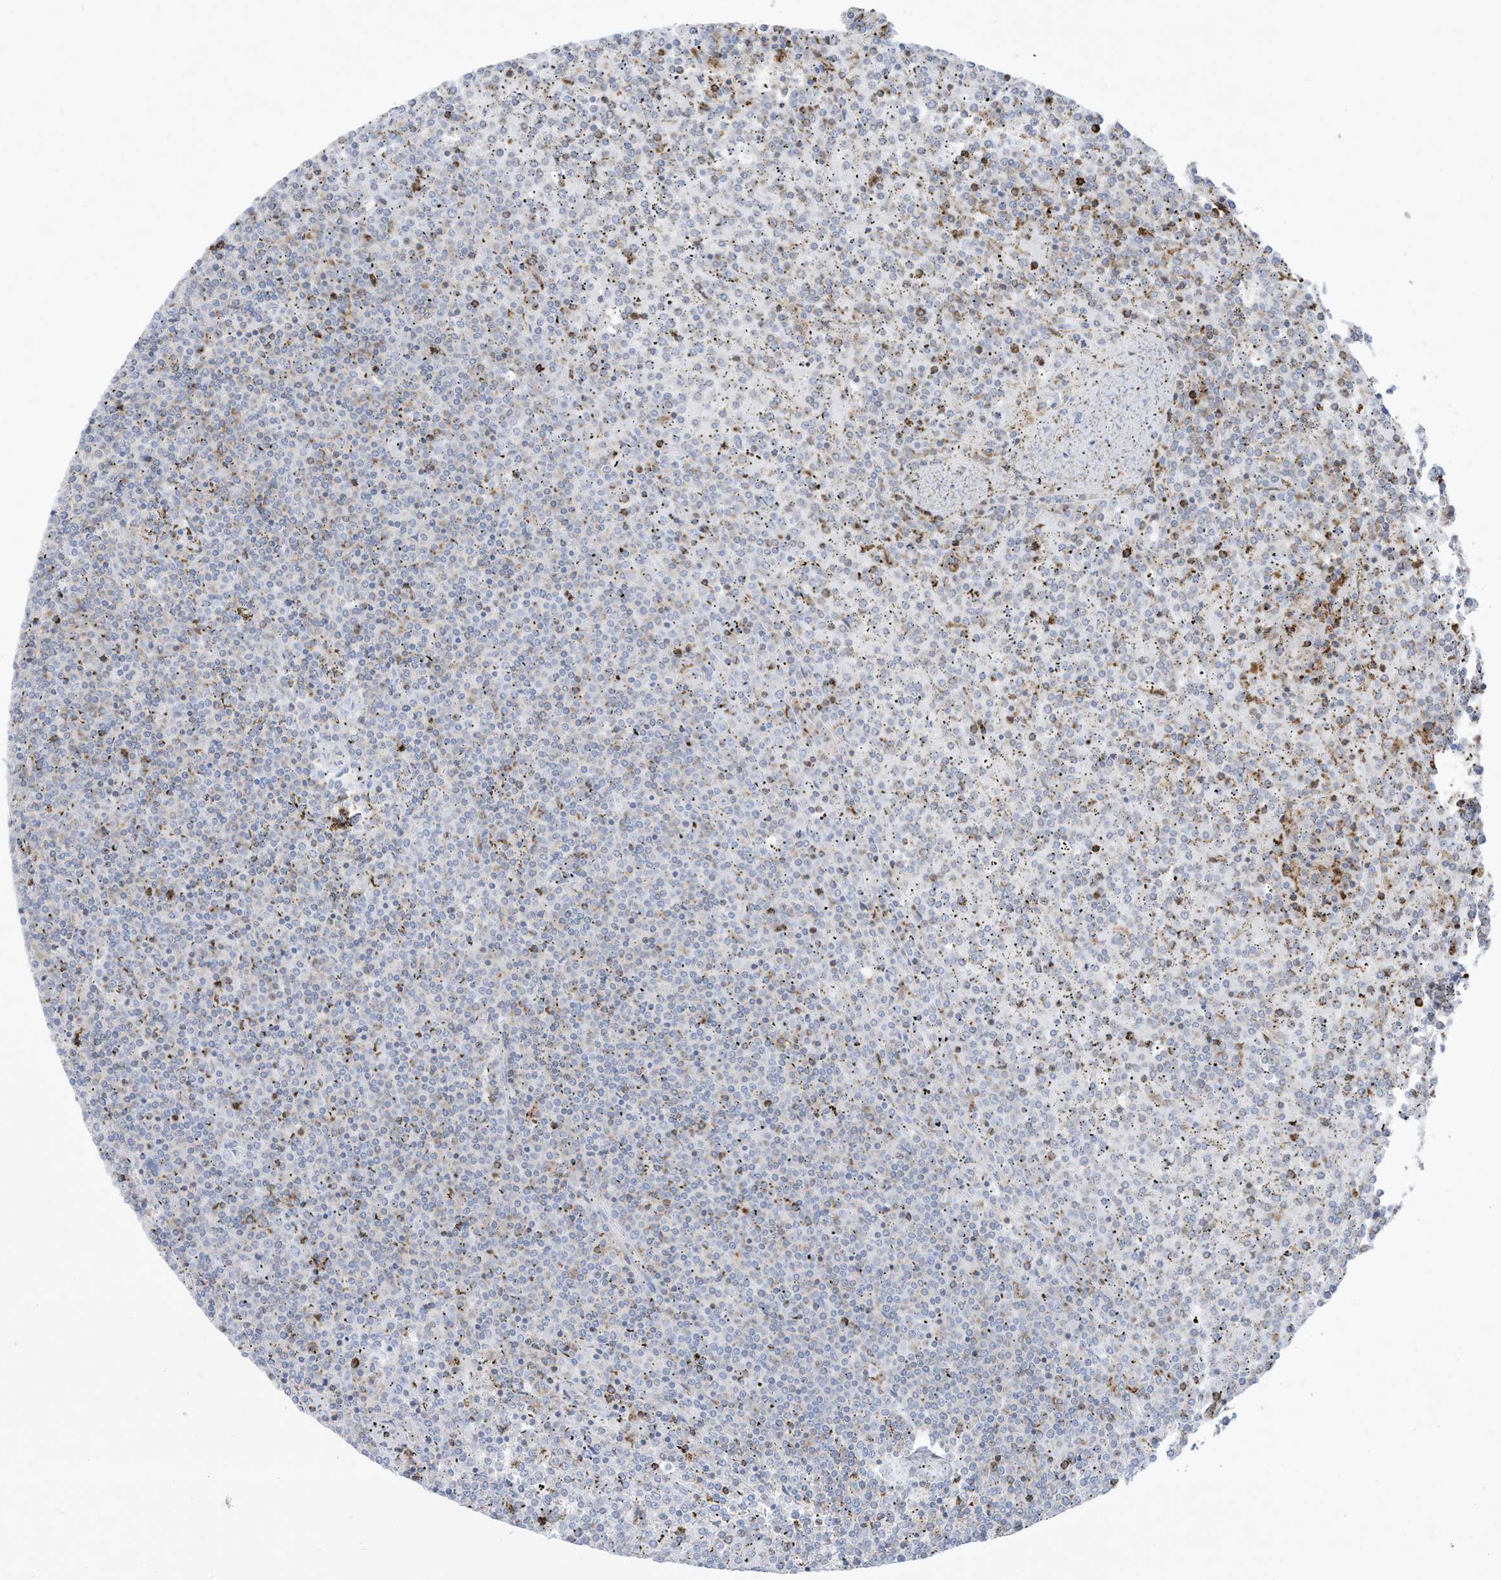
{"staining": {"intensity": "negative", "quantity": "none", "location": "none"}, "tissue": "lymphoma", "cell_type": "Tumor cells", "image_type": "cancer", "snomed": [{"axis": "morphology", "description": "Malignant lymphoma, non-Hodgkin's type, Low grade"}, {"axis": "topography", "description": "Spleen"}], "caption": "The immunohistochemistry photomicrograph has no significant expression in tumor cells of malignant lymphoma, non-Hodgkin's type (low-grade) tissue.", "gene": "THNSL2", "patient": {"sex": "female", "age": 19}}